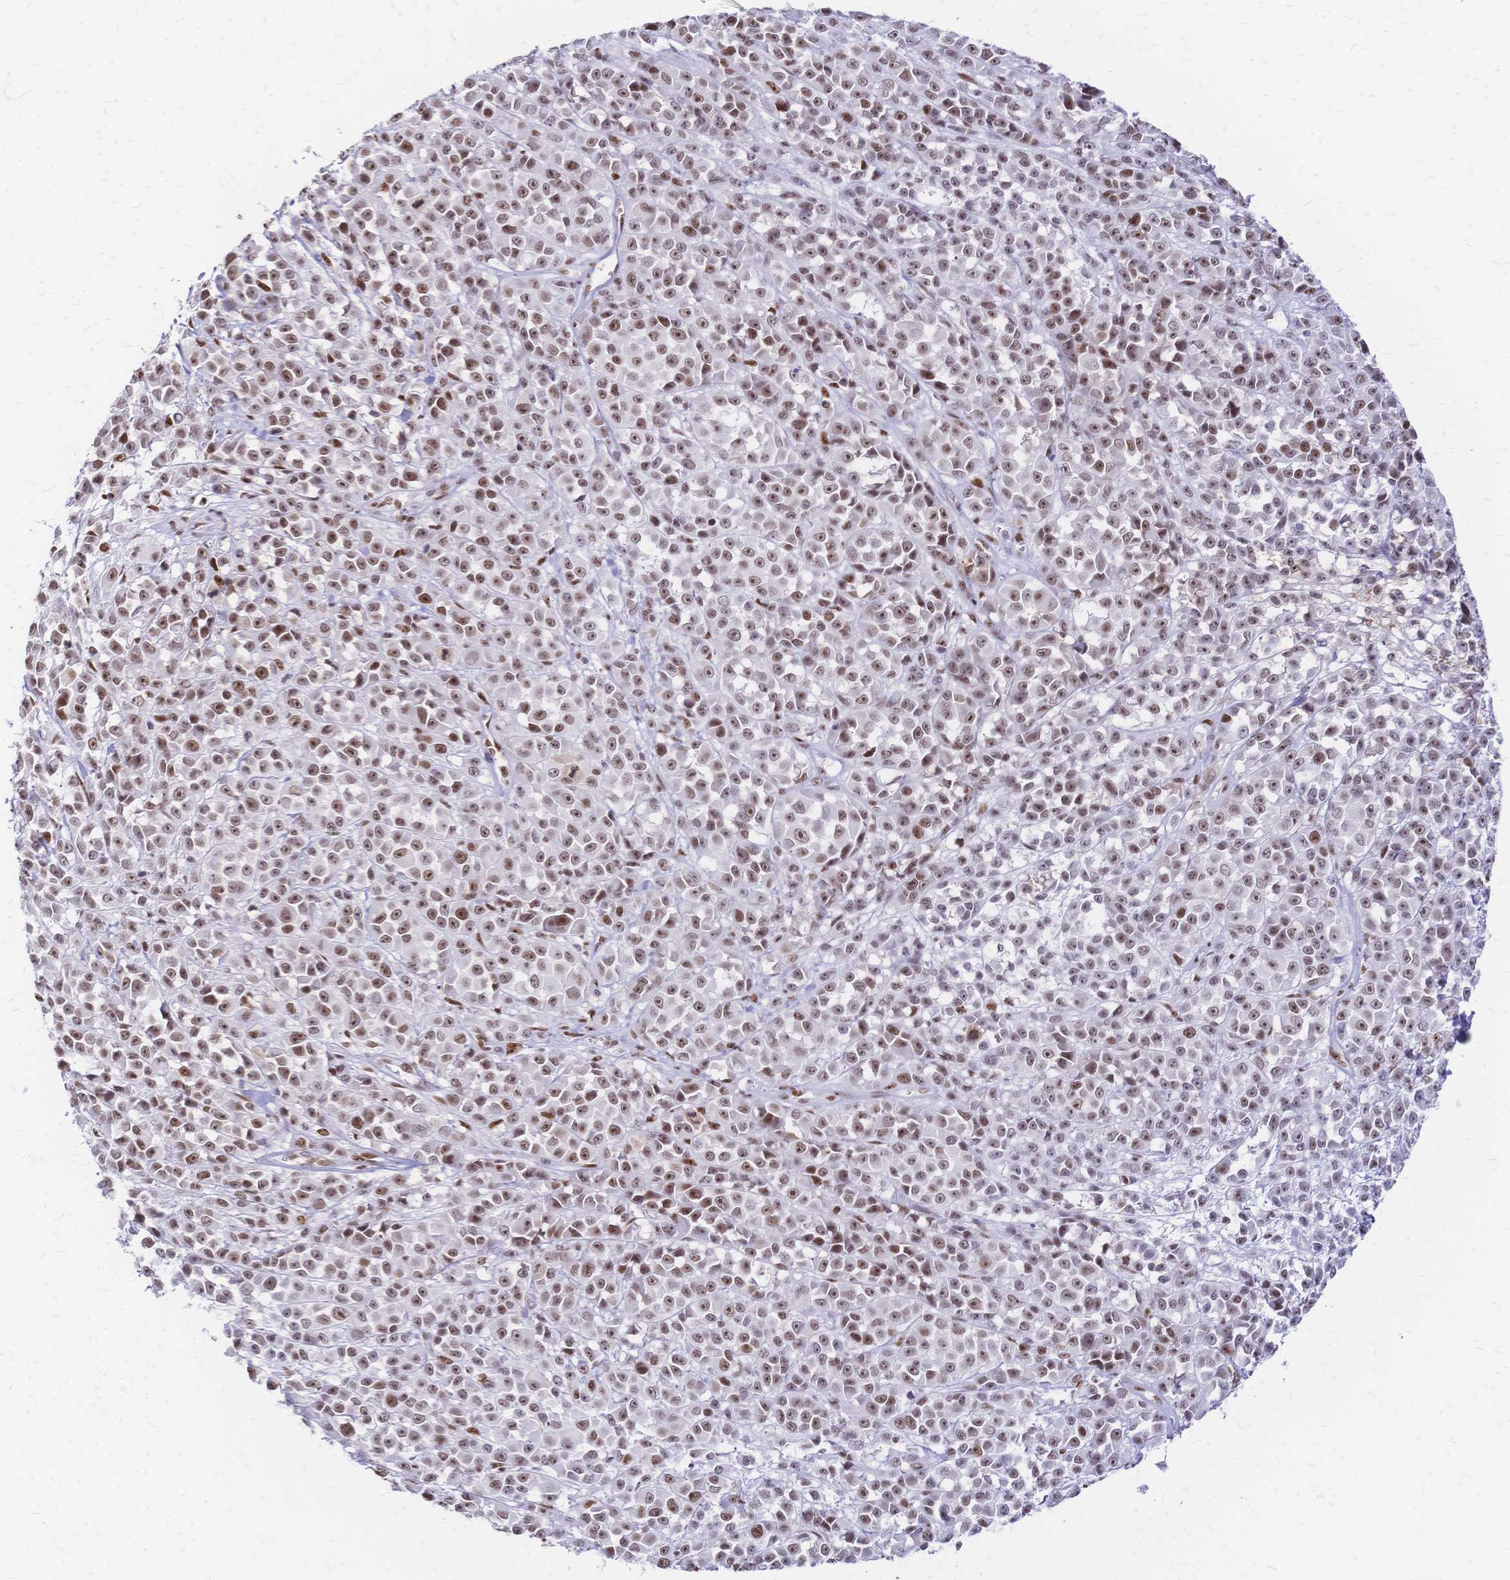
{"staining": {"intensity": "moderate", "quantity": ">75%", "location": "nuclear"}, "tissue": "melanoma", "cell_type": "Tumor cells", "image_type": "cancer", "snomed": [{"axis": "morphology", "description": "Malignant melanoma, NOS"}, {"axis": "topography", "description": "Skin"}, {"axis": "topography", "description": "Skin of back"}], "caption": "Protein positivity by IHC demonstrates moderate nuclear staining in about >75% of tumor cells in melanoma. (DAB (3,3'-diaminobenzidine) = brown stain, brightfield microscopy at high magnification).", "gene": "NFIC", "patient": {"sex": "male", "age": 91}}